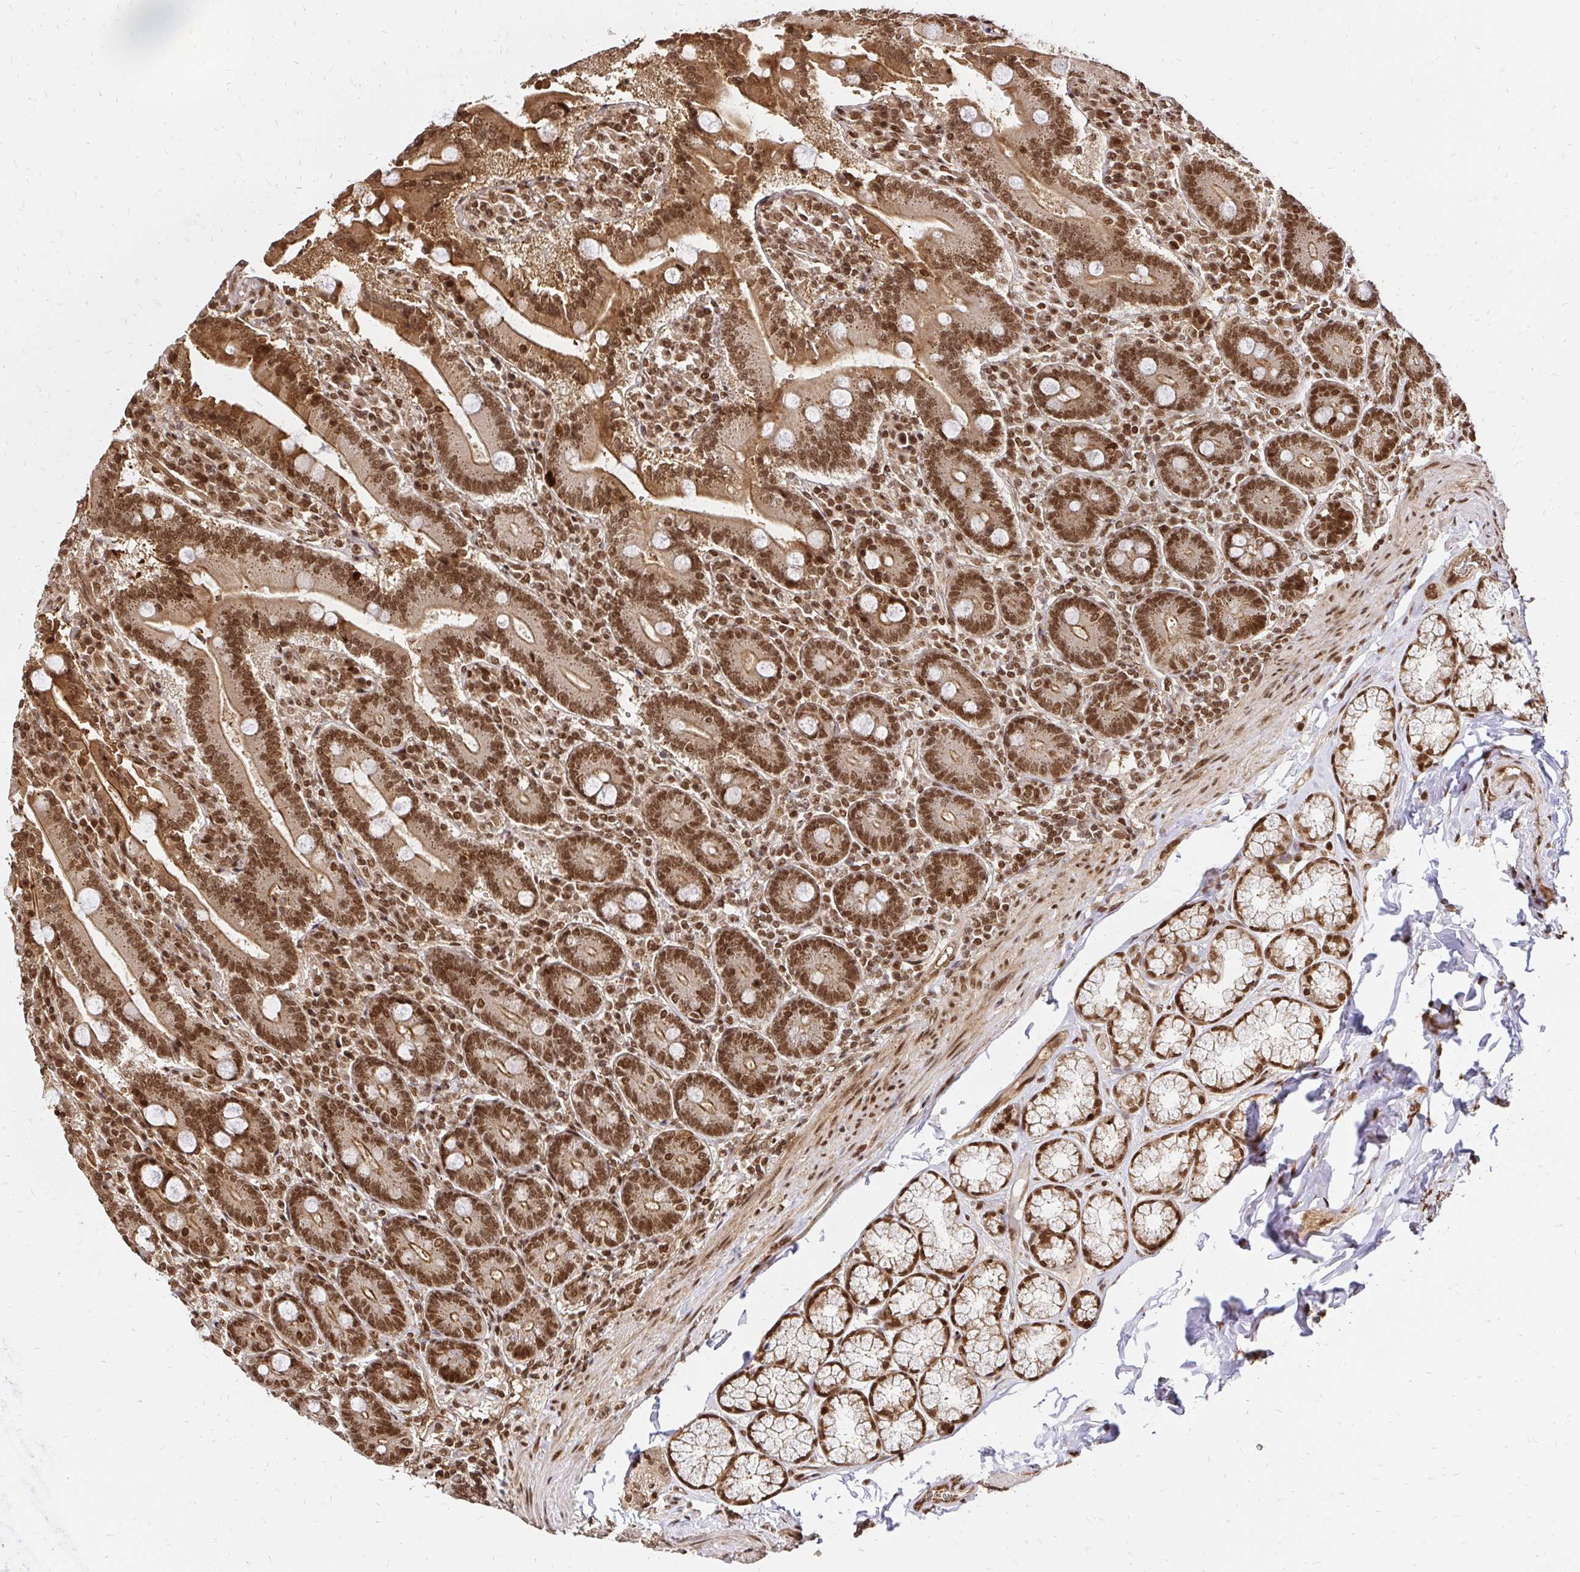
{"staining": {"intensity": "strong", "quantity": ">75%", "location": "cytoplasmic/membranous,nuclear"}, "tissue": "duodenum", "cell_type": "Glandular cells", "image_type": "normal", "snomed": [{"axis": "morphology", "description": "Normal tissue, NOS"}, {"axis": "topography", "description": "Duodenum"}], "caption": "This is a photomicrograph of immunohistochemistry staining of normal duodenum, which shows strong staining in the cytoplasmic/membranous,nuclear of glandular cells.", "gene": "GLYR1", "patient": {"sex": "female", "age": 62}}